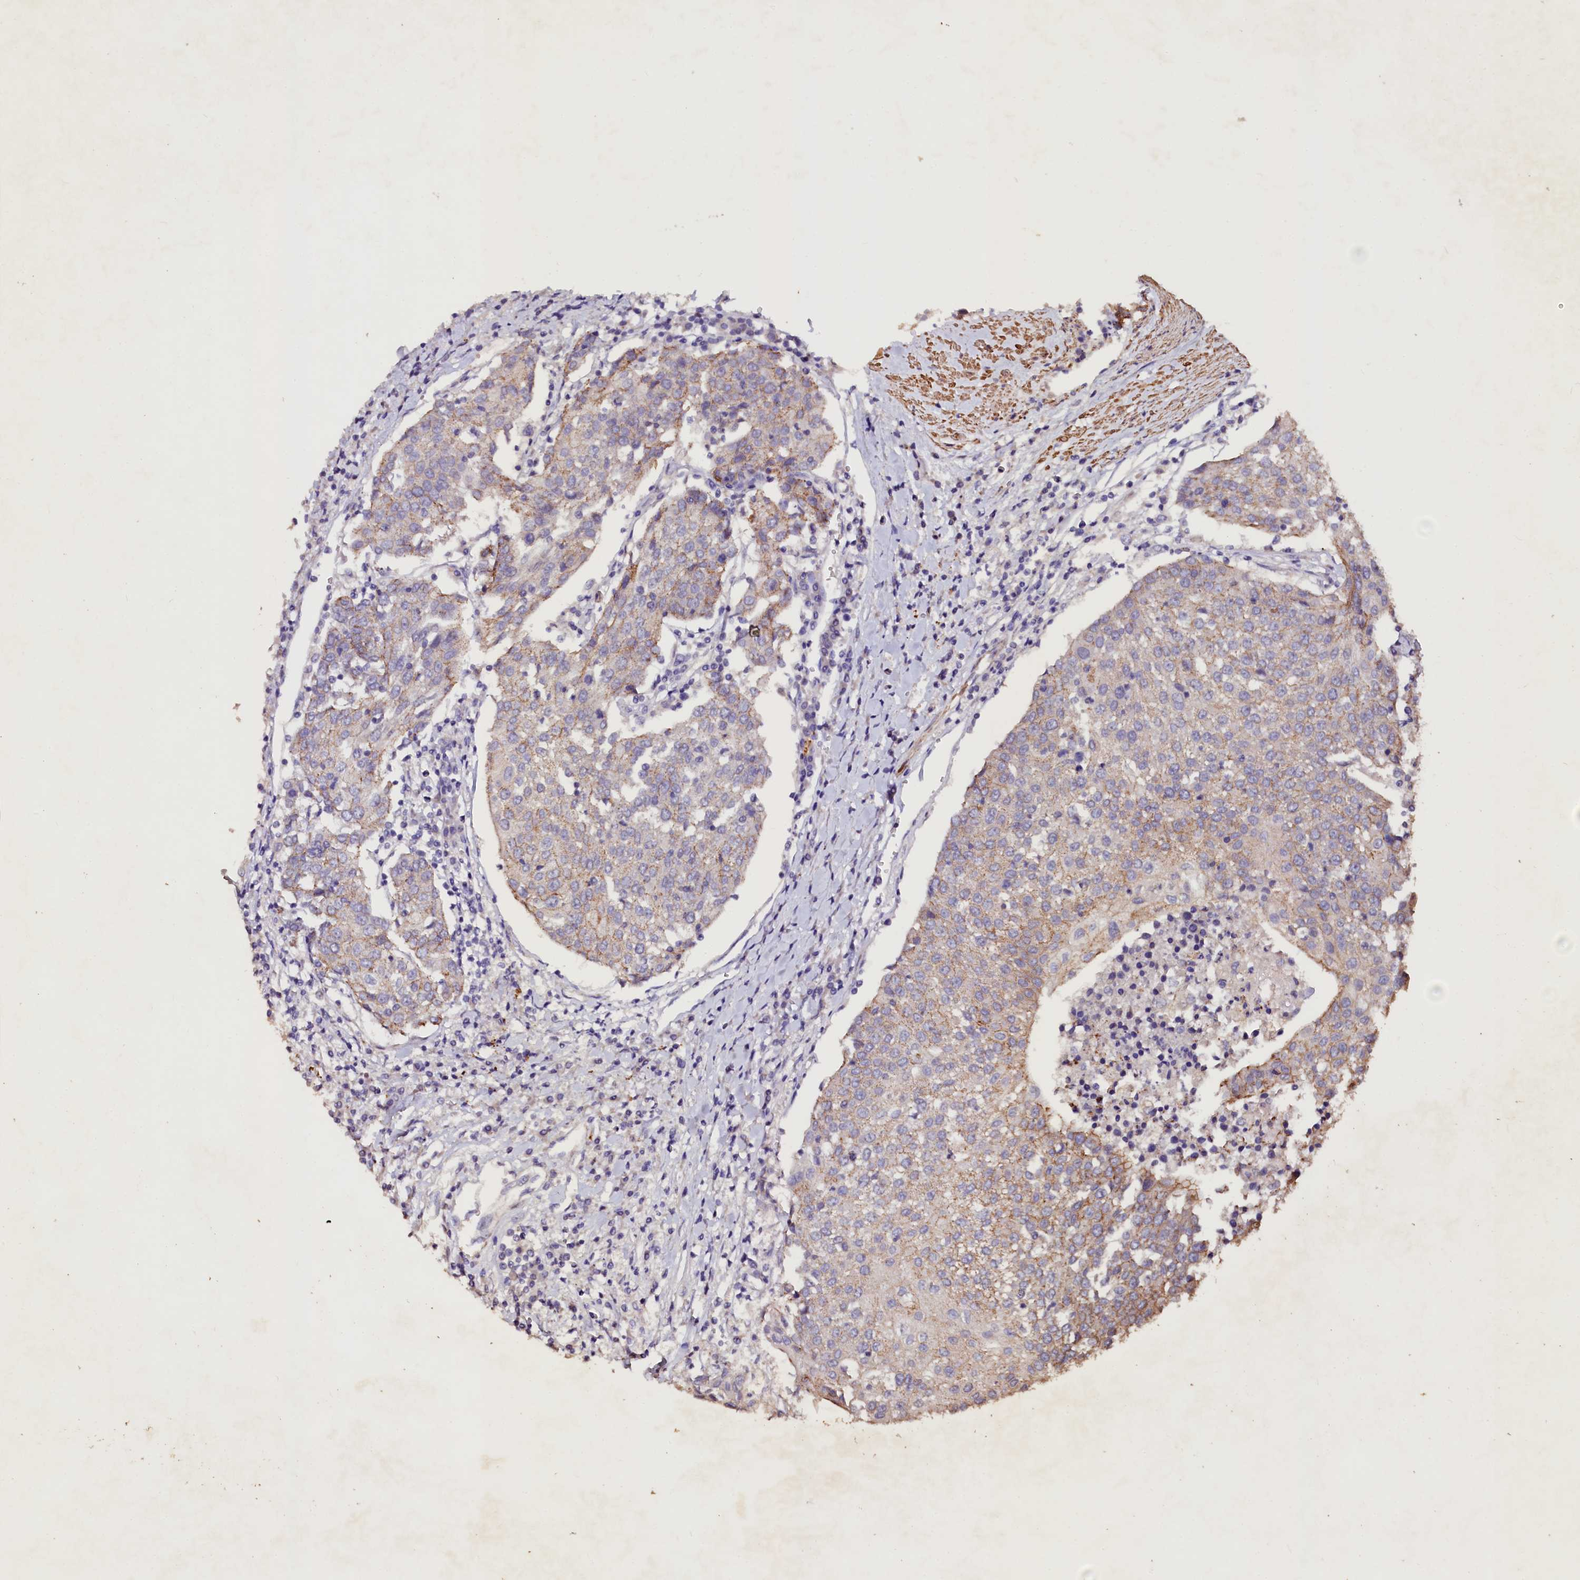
{"staining": {"intensity": "weak", "quantity": "<25%", "location": "cytoplasmic/membranous"}, "tissue": "urothelial cancer", "cell_type": "Tumor cells", "image_type": "cancer", "snomed": [{"axis": "morphology", "description": "Urothelial carcinoma, High grade"}, {"axis": "topography", "description": "Urinary bladder"}], "caption": "Urothelial cancer was stained to show a protein in brown. There is no significant positivity in tumor cells. The staining is performed using DAB brown chromogen with nuclei counter-stained in using hematoxylin.", "gene": "VPS36", "patient": {"sex": "female", "age": 85}}